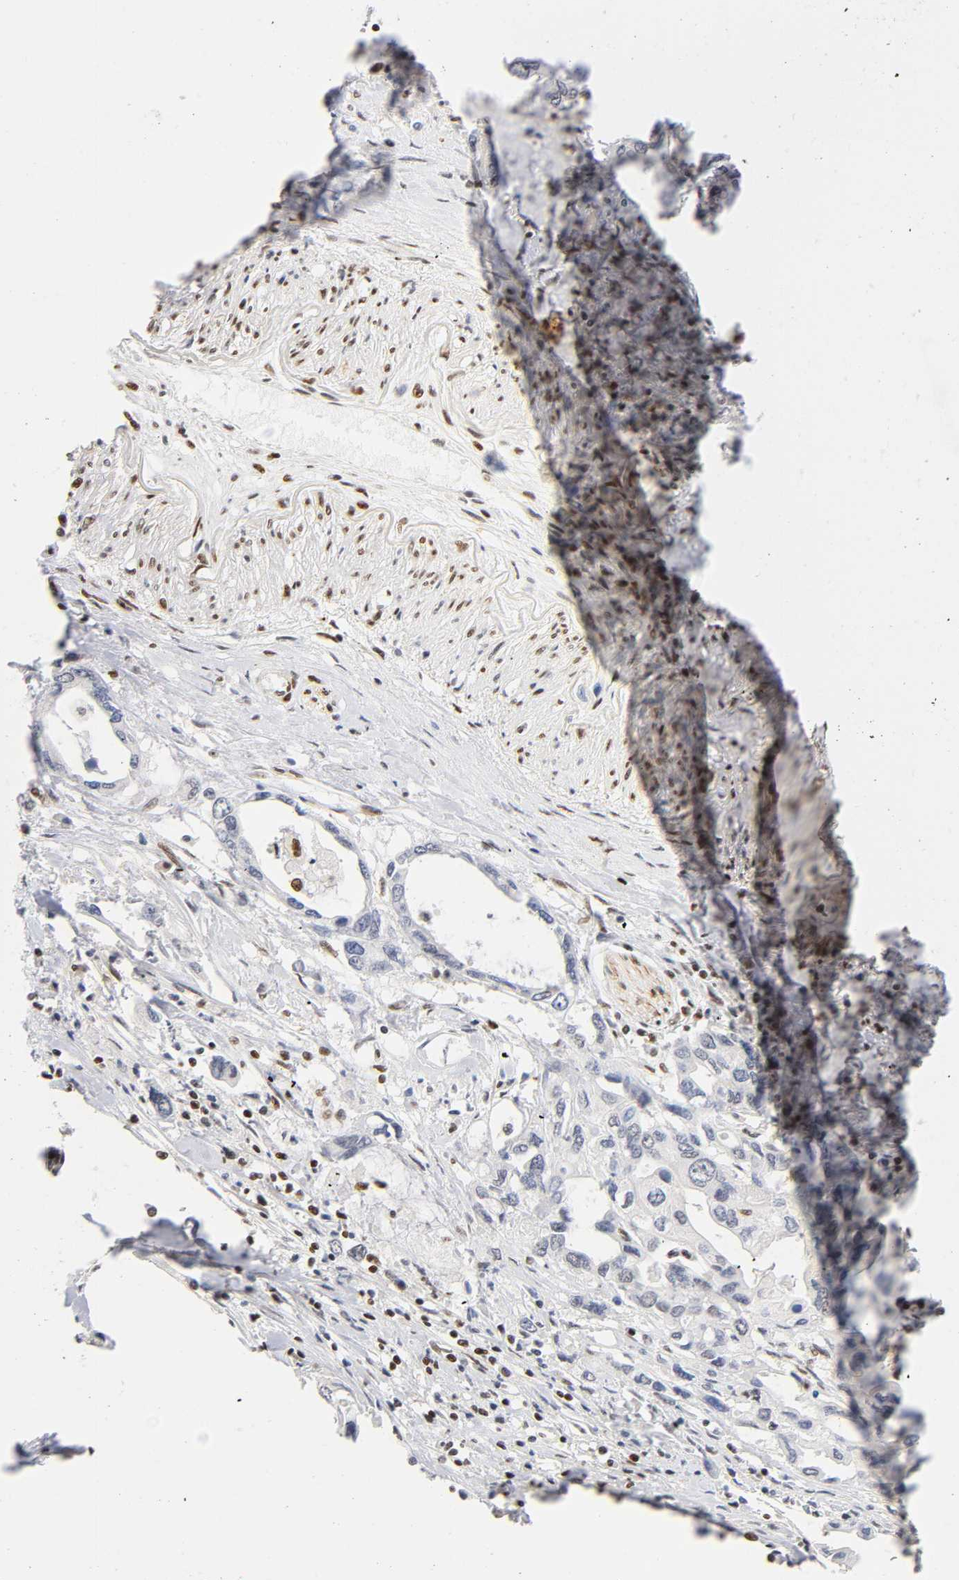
{"staining": {"intensity": "negative", "quantity": "none", "location": "none"}, "tissue": "pancreatic cancer", "cell_type": "Tumor cells", "image_type": "cancer", "snomed": [{"axis": "morphology", "description": "Adenocarcinoma, NOS"}, {"axis": "topography", "description": "Pancreas"}], "caption": "Immunohistochemical staining of pancreatic cancer shows no significant staining in tumor cells.", "gene": "NR3C1", "patient": {"sex": "female", "age": 57}}